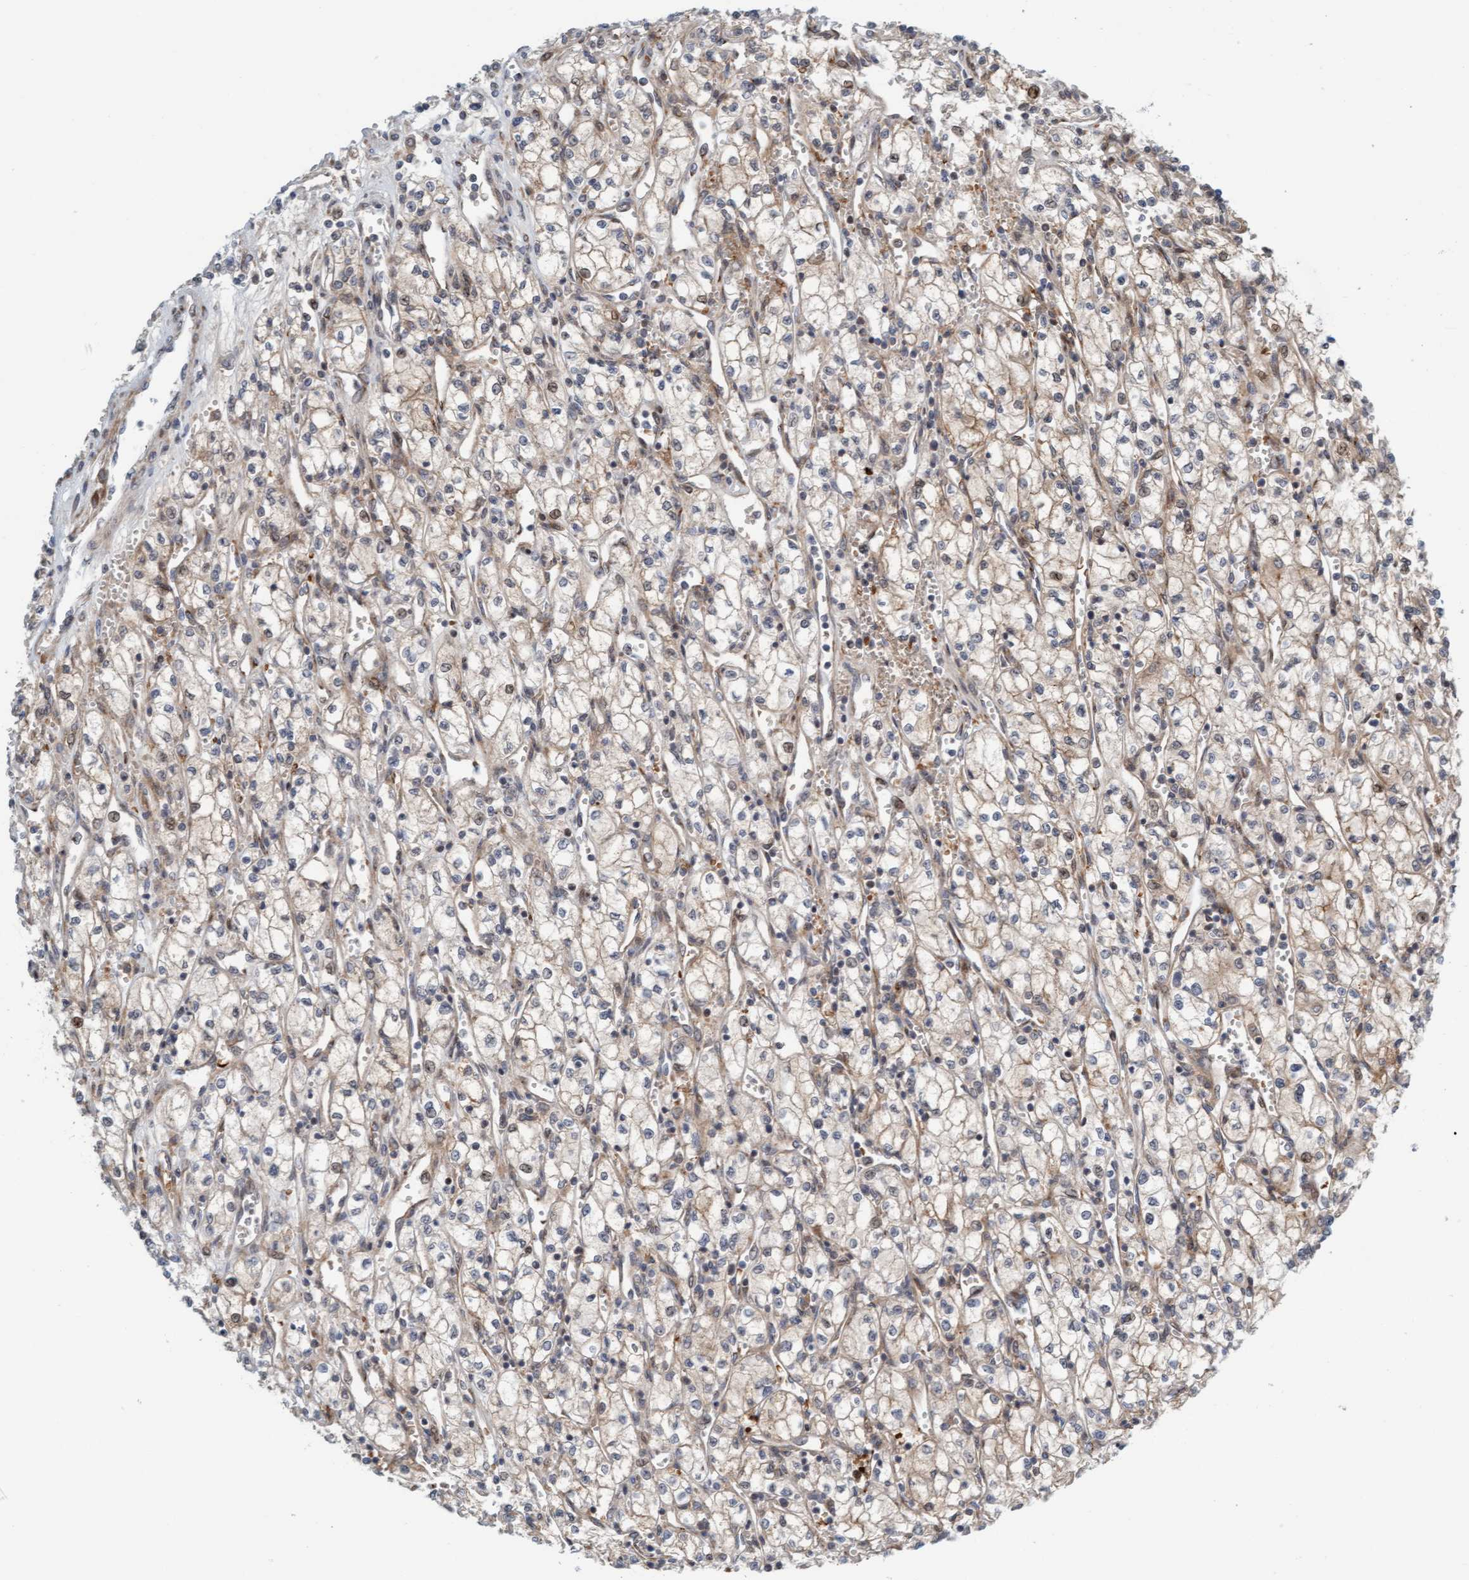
{"staining": {"intensity": "weak", "quantity": "<25%", "location": "cytoplasmic/membranous"}, "tissue": "renal cancer", "cell_type": "Tumor cells", "image_type": "cancer", "snomed": [{"axis": "morphology", "description": "Adenocarcinoma, NOS"}, {"axis": "topography", "description": "Kidney"}], "caption": "The image shows no significant positivity in tumor cells of renal cancer.", "gene": "EIF4EBP1", "patient": {"sex": "male", "age": 59}}